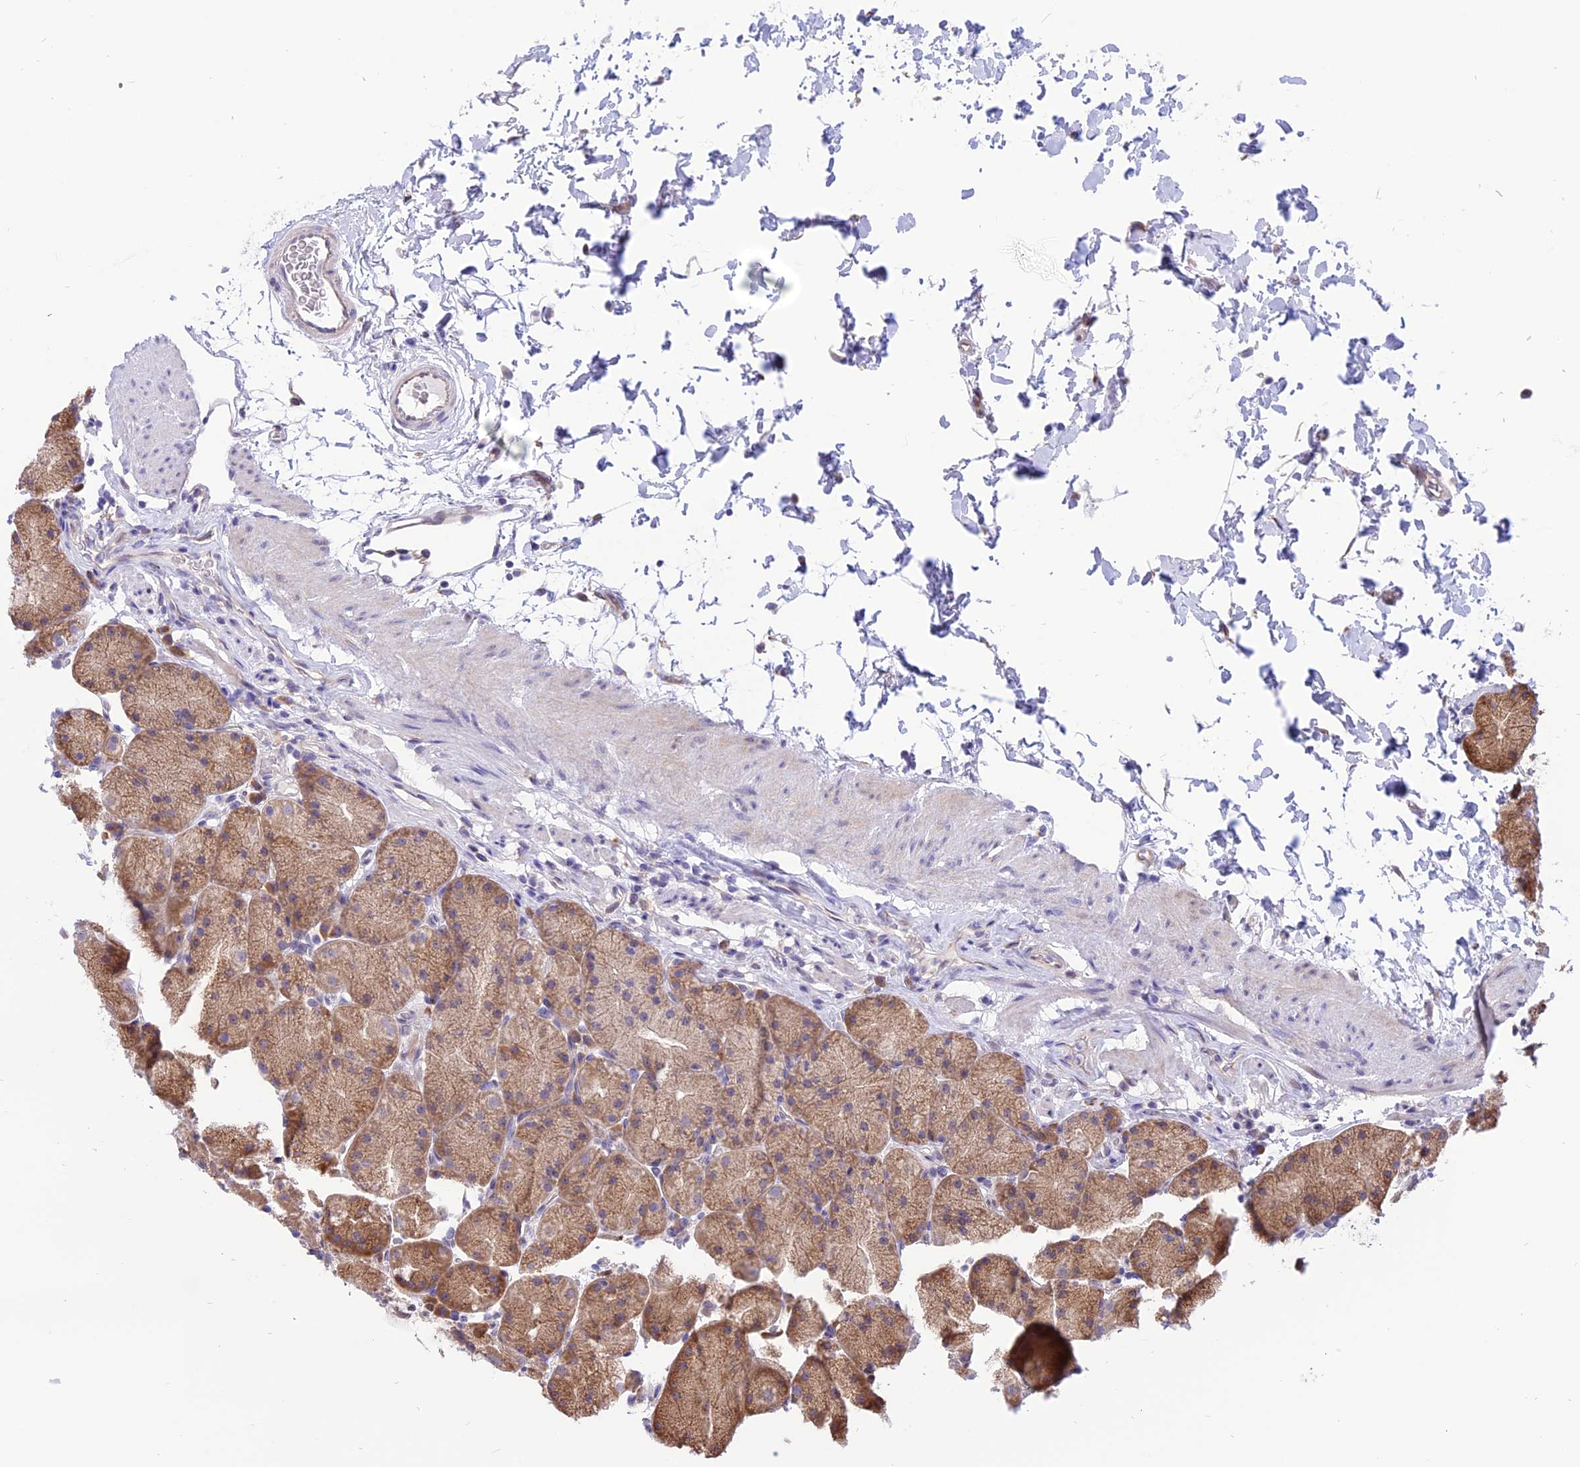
{"staining": {"intensity": "moderate", "quantity": ">75%", "location": "cytoplasmic/membranous"}, "tissue": "stomach", "cell_type": "Glandular cells", "image_type": "normal", "snomed": [{"axis": "morphology", "description": "Normal tissue, NOS"}, {"axis": "topography", "description": "Stomach, upper"}, {"axis": "topography", "description": "Stomach, lower"}], "caption": "Protein staining demonstrates moderate cytoplasmic/membranous positivity in about >75% of glandular cells in normal stomach.", "gene": "ARMCX6", "patient": {"sex": "male", "age": 67}}